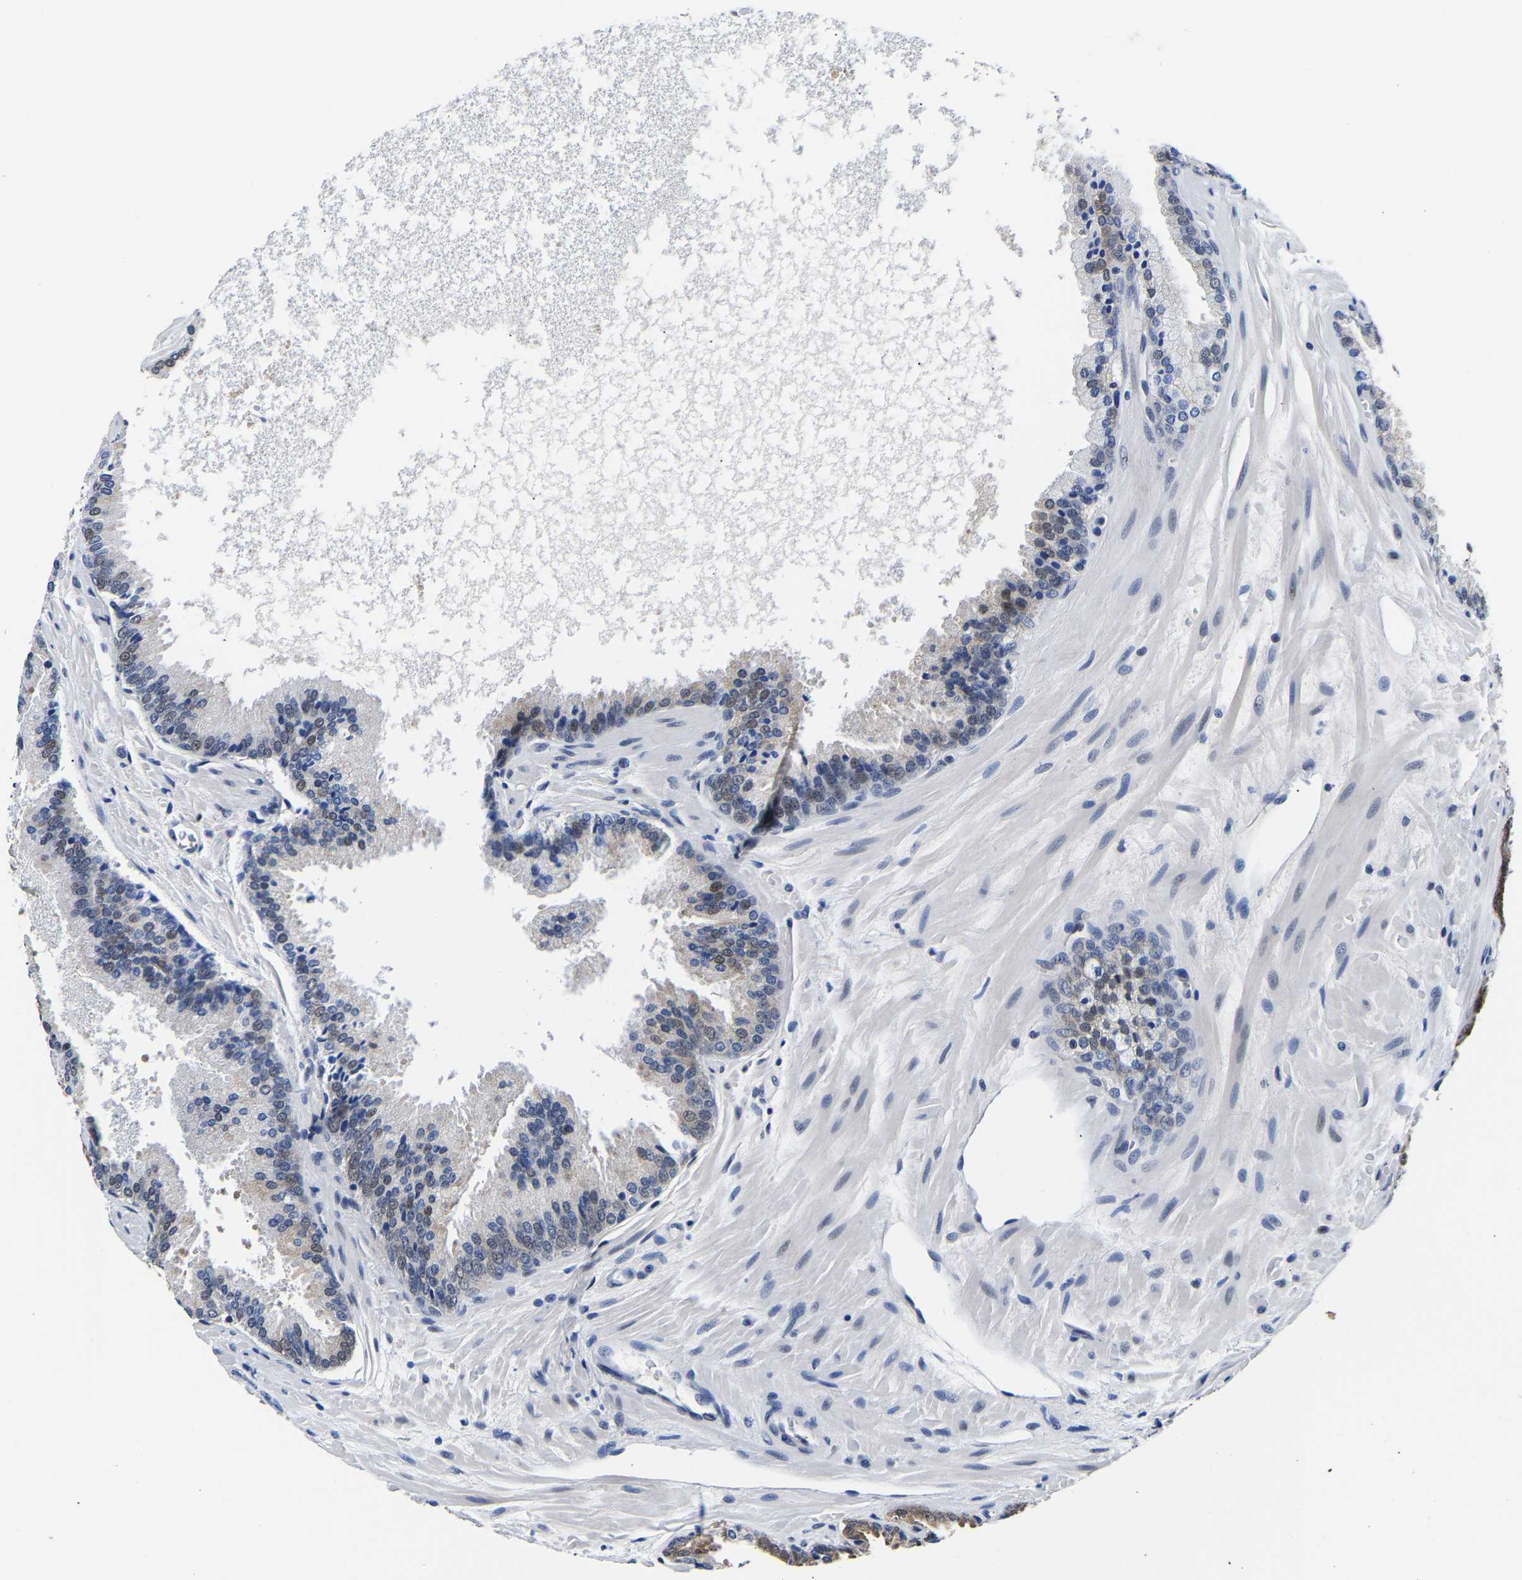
{"staining": {"intensity": "weak", "quantity": "<25%", "location": "nuclear"}, "tissue": "prostate cancer", "cell_type": "Tumor cells", "image_type": "cancer", "snomed": [{"axis": "morphology", "description": "Adenocarcinoma, High grade"}, {"axis": "topography", "description": "Prostate"}], "caption": "Tumor cells are negative for protein expression in human prostate cancer (high-grade adenocarcinoma).", "gene": "PTRHD1", "patient": {"sex": "male", "age": 65}}